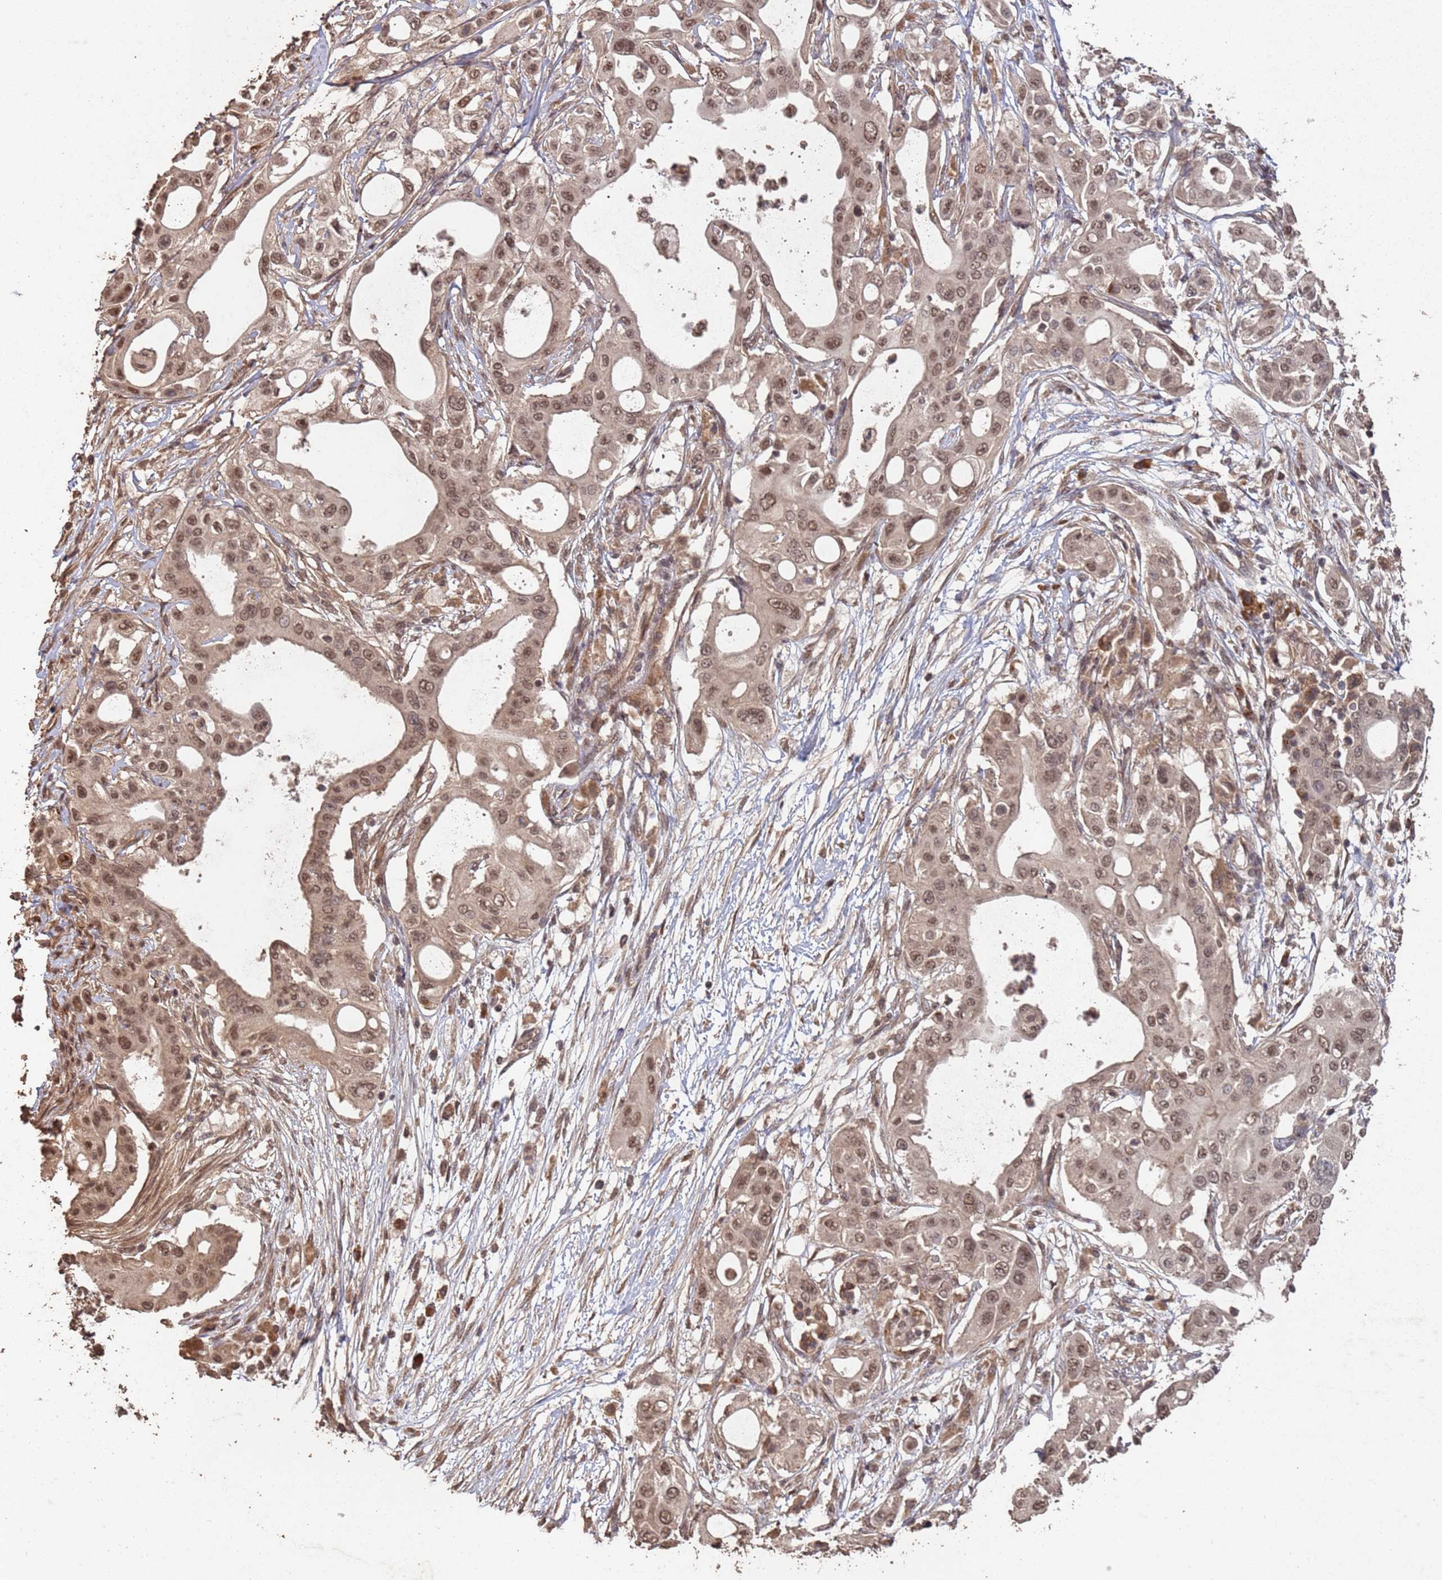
{"staining": {"intensity": "moderate", "quantity": ">75%", "location": "cytoplasmic/membranous,nuclear"}, "tissue": "pancreatic cancer", "cell_type": "Tumor cells", "image_type": "cancer", "snomed": [{"axis": "morphology", "description": "Adenocarcinoma, NOS"}, {"axis": "topography", "description": "Pancreas"}], "caption": "Adenocarcinoma (pancreatic) was stained to show a protein in brown. There is medium levels of moderate cytoplasmic/membranous and nuclear staining in approximately >75% of tumor cells. Using DAB (brown) and hematoxylin (blue) stains, captured at high magnification using brightfield microscopy.", "gene": "FRAT1", "patient": {"sex": "male", "age": 68}}